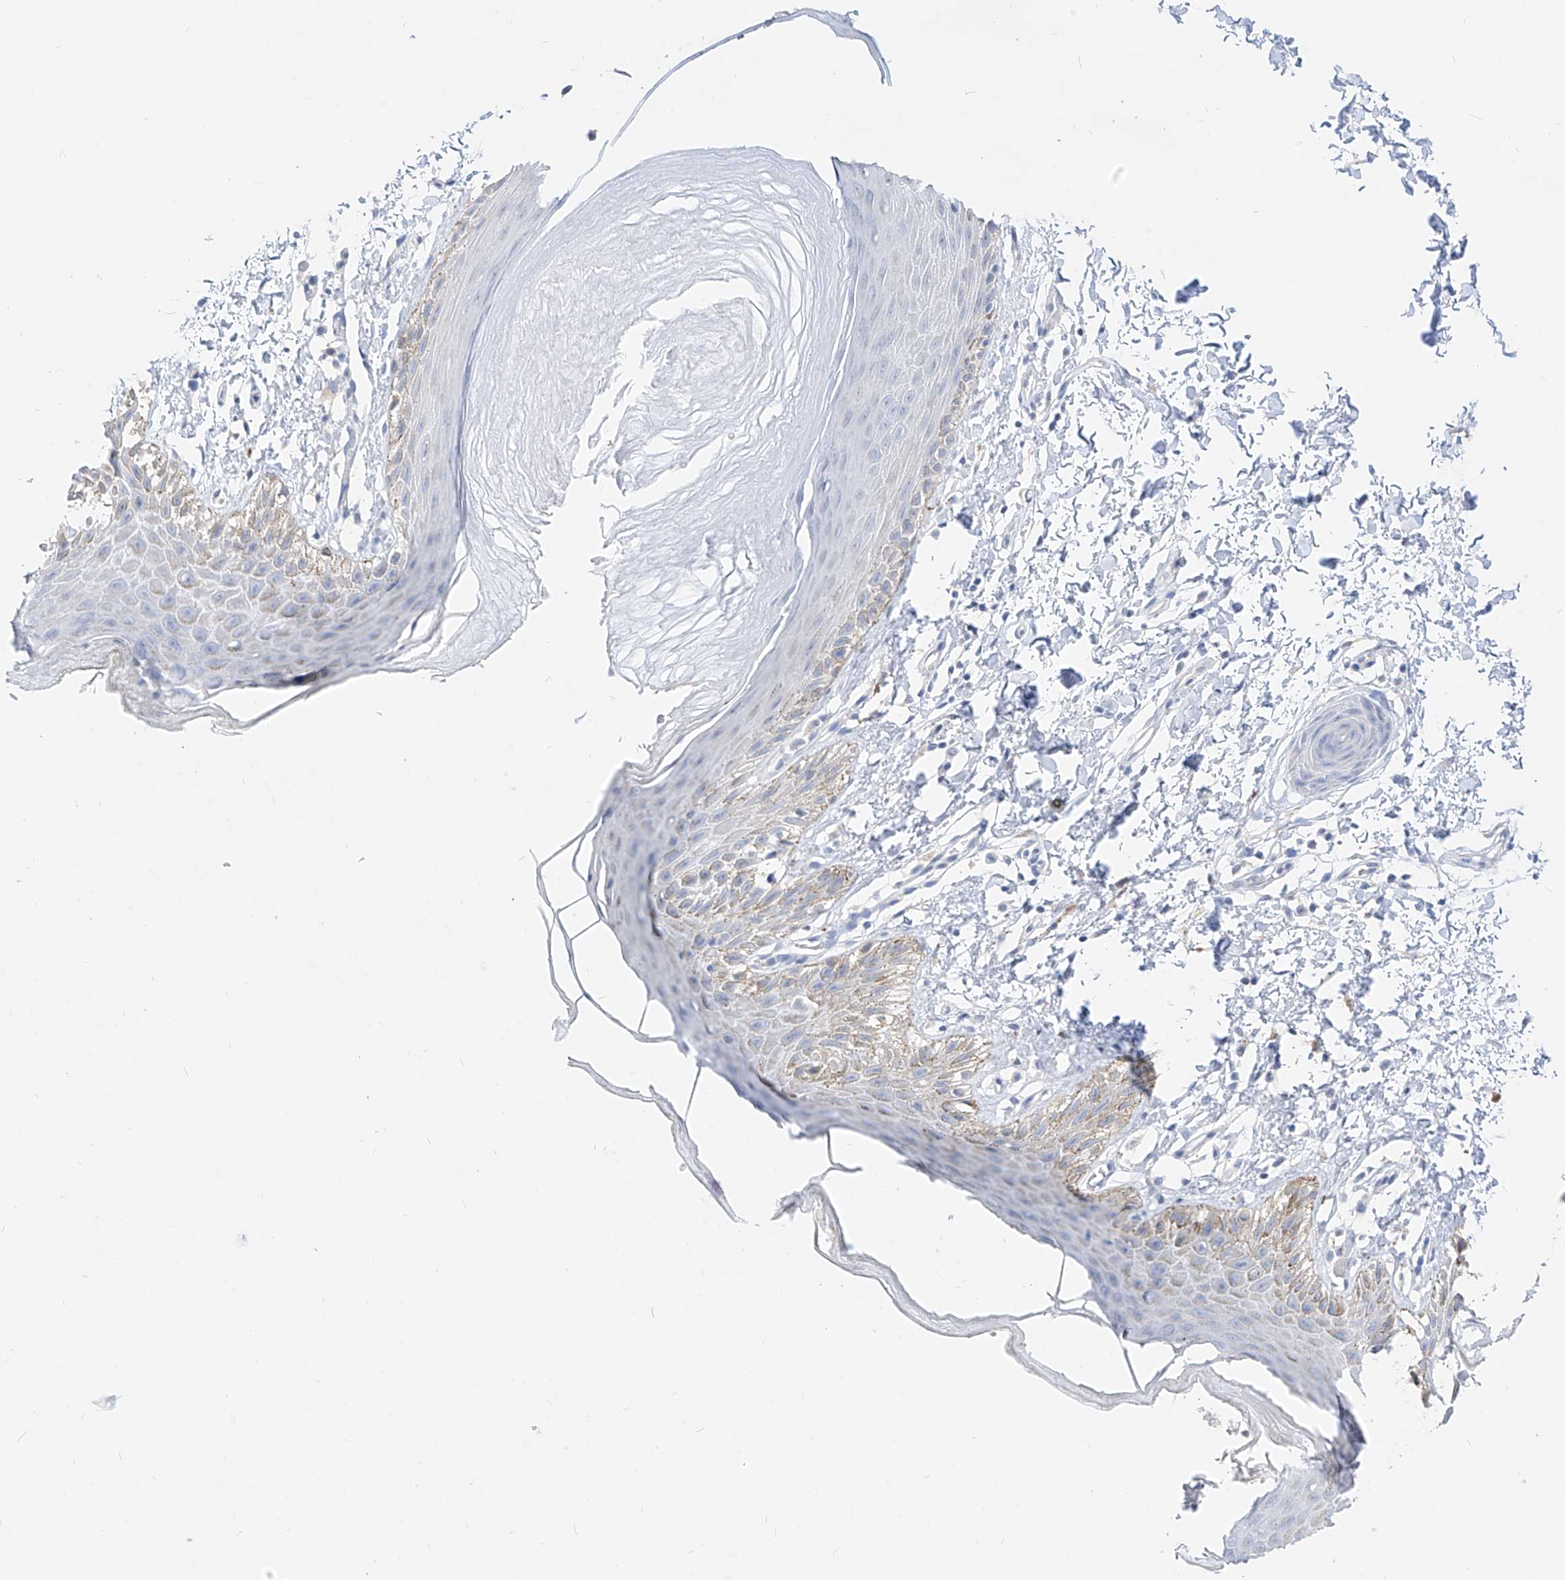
{"staining": {"intensity": "weak", "quantity": "<25%", "location": "cytoplasmic/membranous"}, "tissue": "skin", "cell_type": "Epidermal cells", "image_type": "normal", "snomed": [{"axis": "morphology", "description": "Normal tissue, NOS"}, {"axis": "topography", "description": "Anal"}], "caption": "An image of skin stained for a protein demonstrates no brown staining in epidermal cells.", "gene": "ZZEF1", "patient": {"sex": "male", "age": 44}}